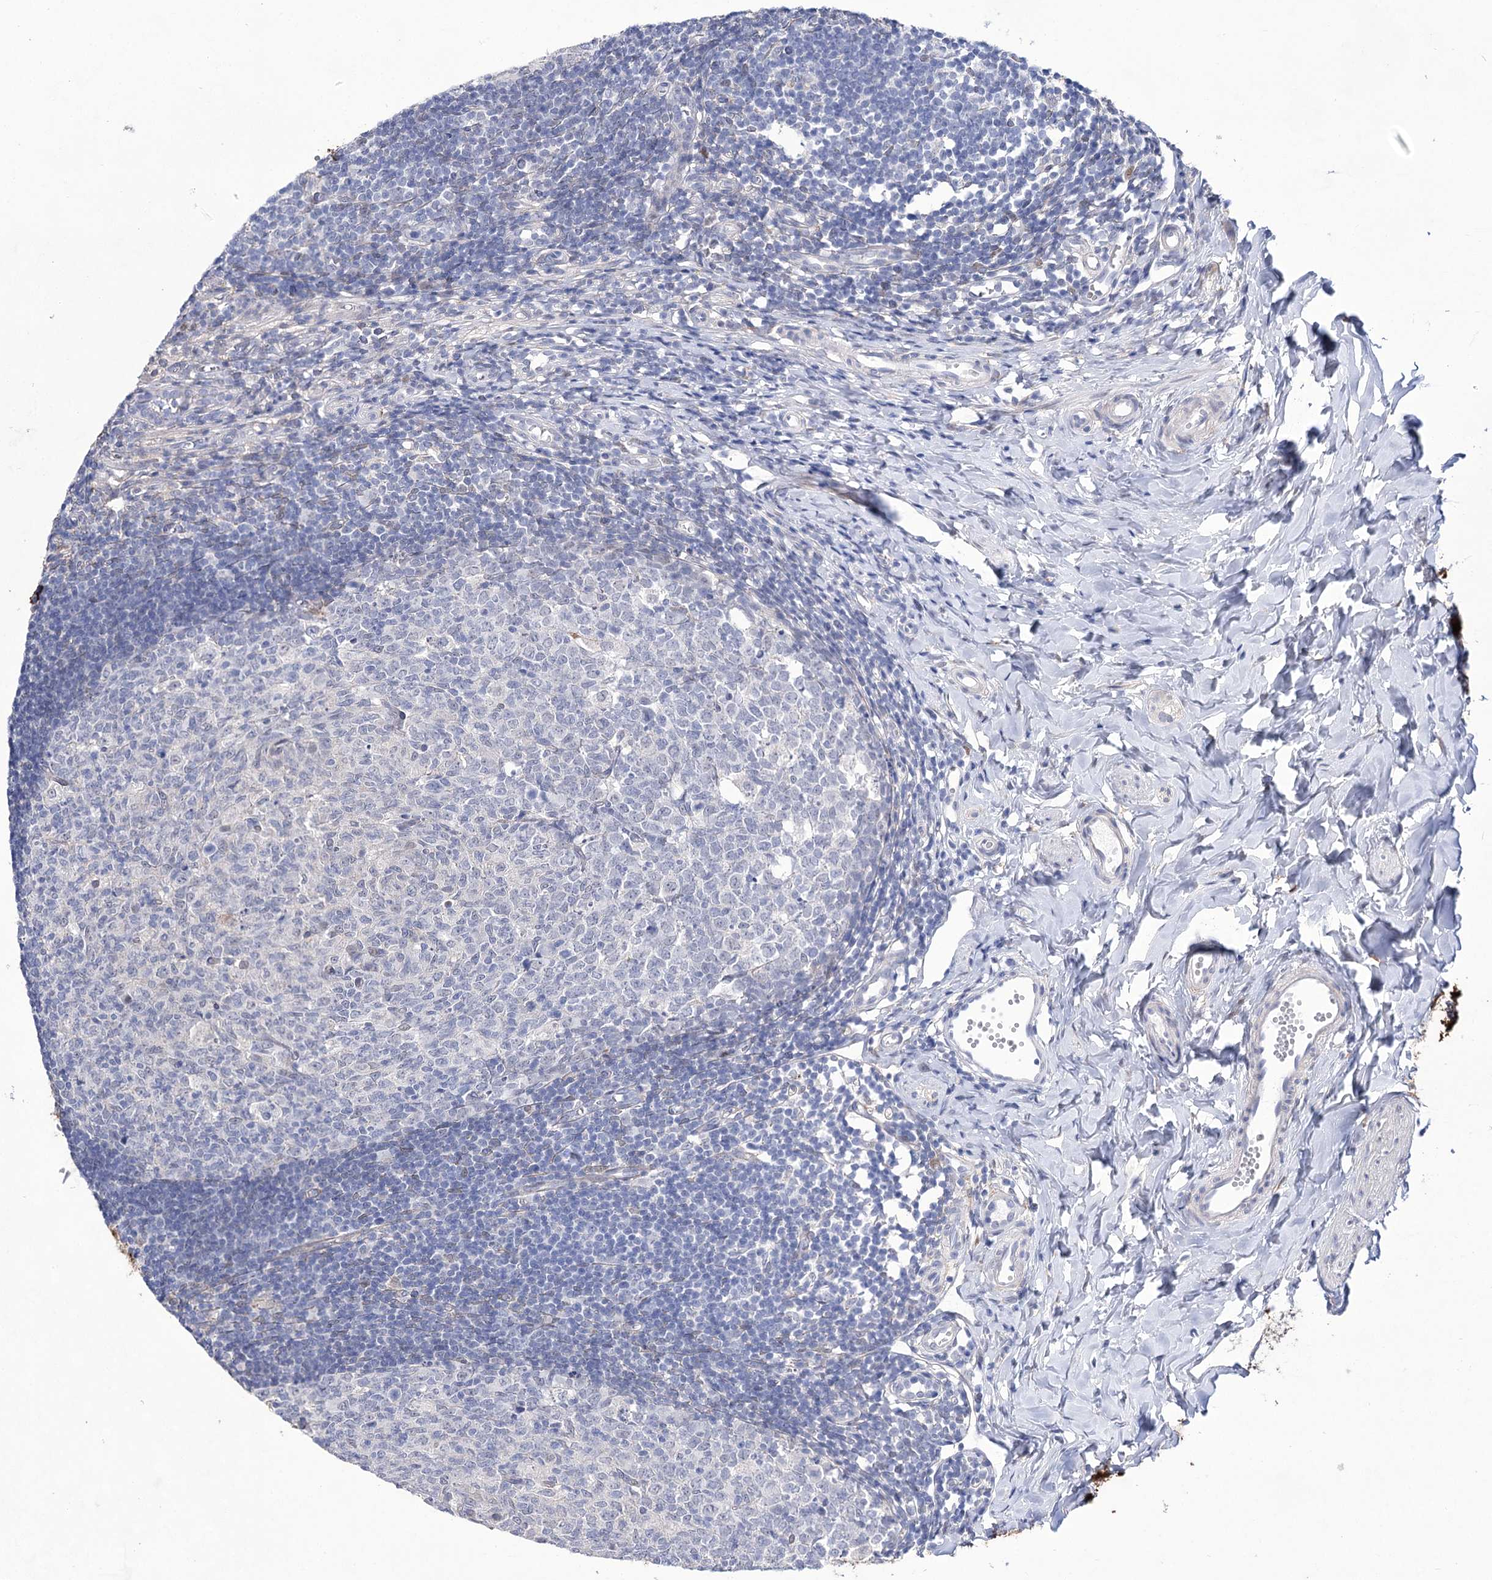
{"staining": {"intensity": "strong", "quantity": ">75%", "location": "cytoplasmic/membranous,nuclear"}, "tissue": "appendix", "cell_type": "Glandular cells", "image_type": "normal", "snomed": [{"axis": "morphology", "description": "Normal tissue, NOS"}, {"axis": "topography", "description": "Appendix"}], "caption": "About >75% of glandular cells in unremarkable appendix demonstrate strong cytoplasmic/membranous,nuclear protein expression as visualized by brown immunohistochemical staining.", "gene": "UGDH", "patient": {"sex": "male", "age": 14}}